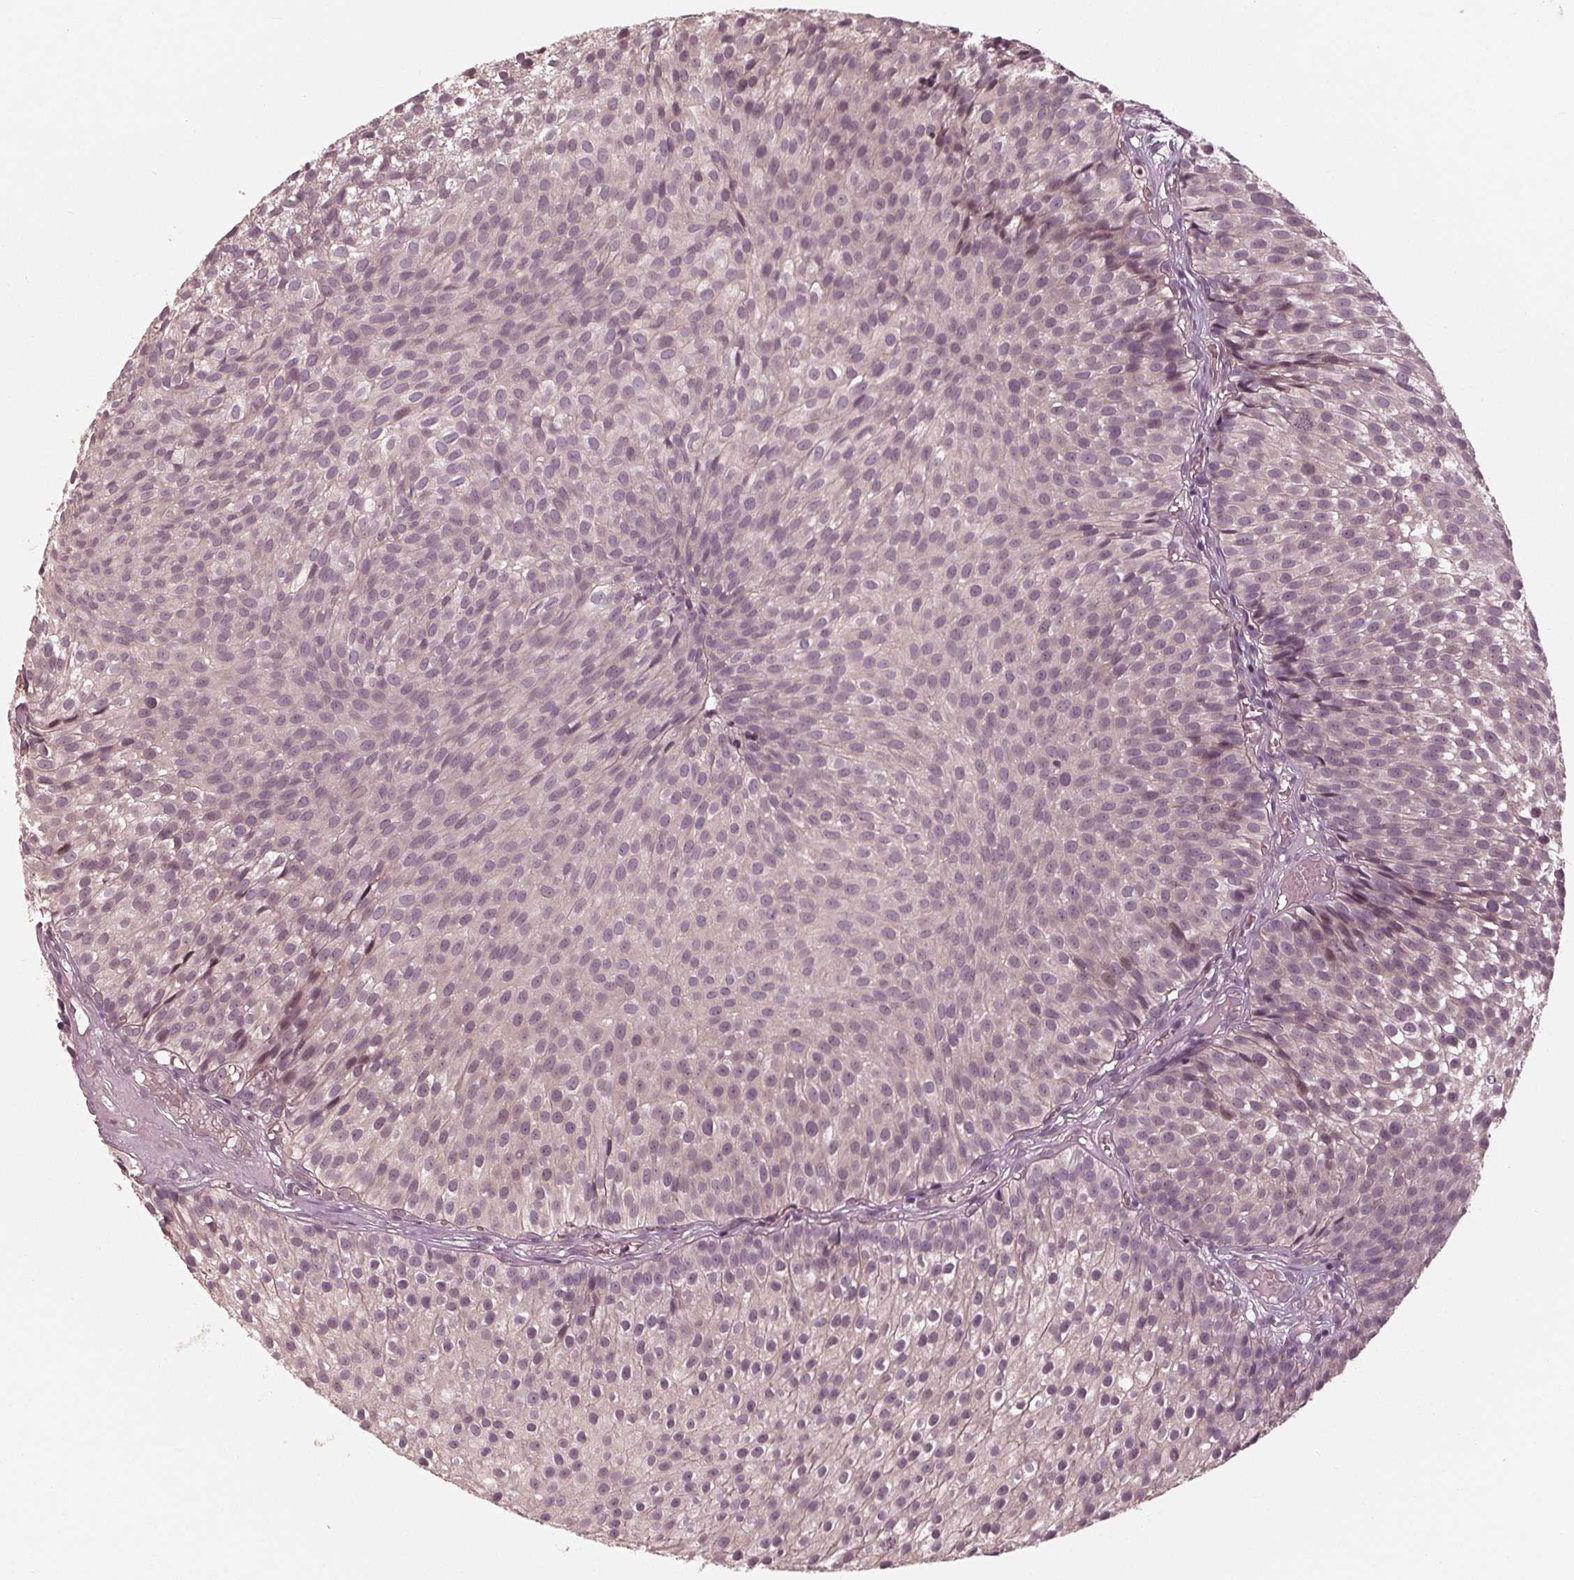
{"staining": {"intensity": "negative", "quantity": "none", "location": "none"}, "tissue": "urothelial cancer", "cell_type": "Tumor cells", "image_type": "cancer", "snomed": [{"axis": "morphology", "description": "Urothelial carcinoma, Low grade"}, {"axis": "topography", "description": "Urinary bladder"}], "caption": "Immunohistochemical staining of human low-grade urothelial carcinoma displays no significant staining in tumor cells. (IHC, brightfield microscopy, high magnification).", "gene": "ZNF471", "patient": {"sex": "male", "age": 63}}